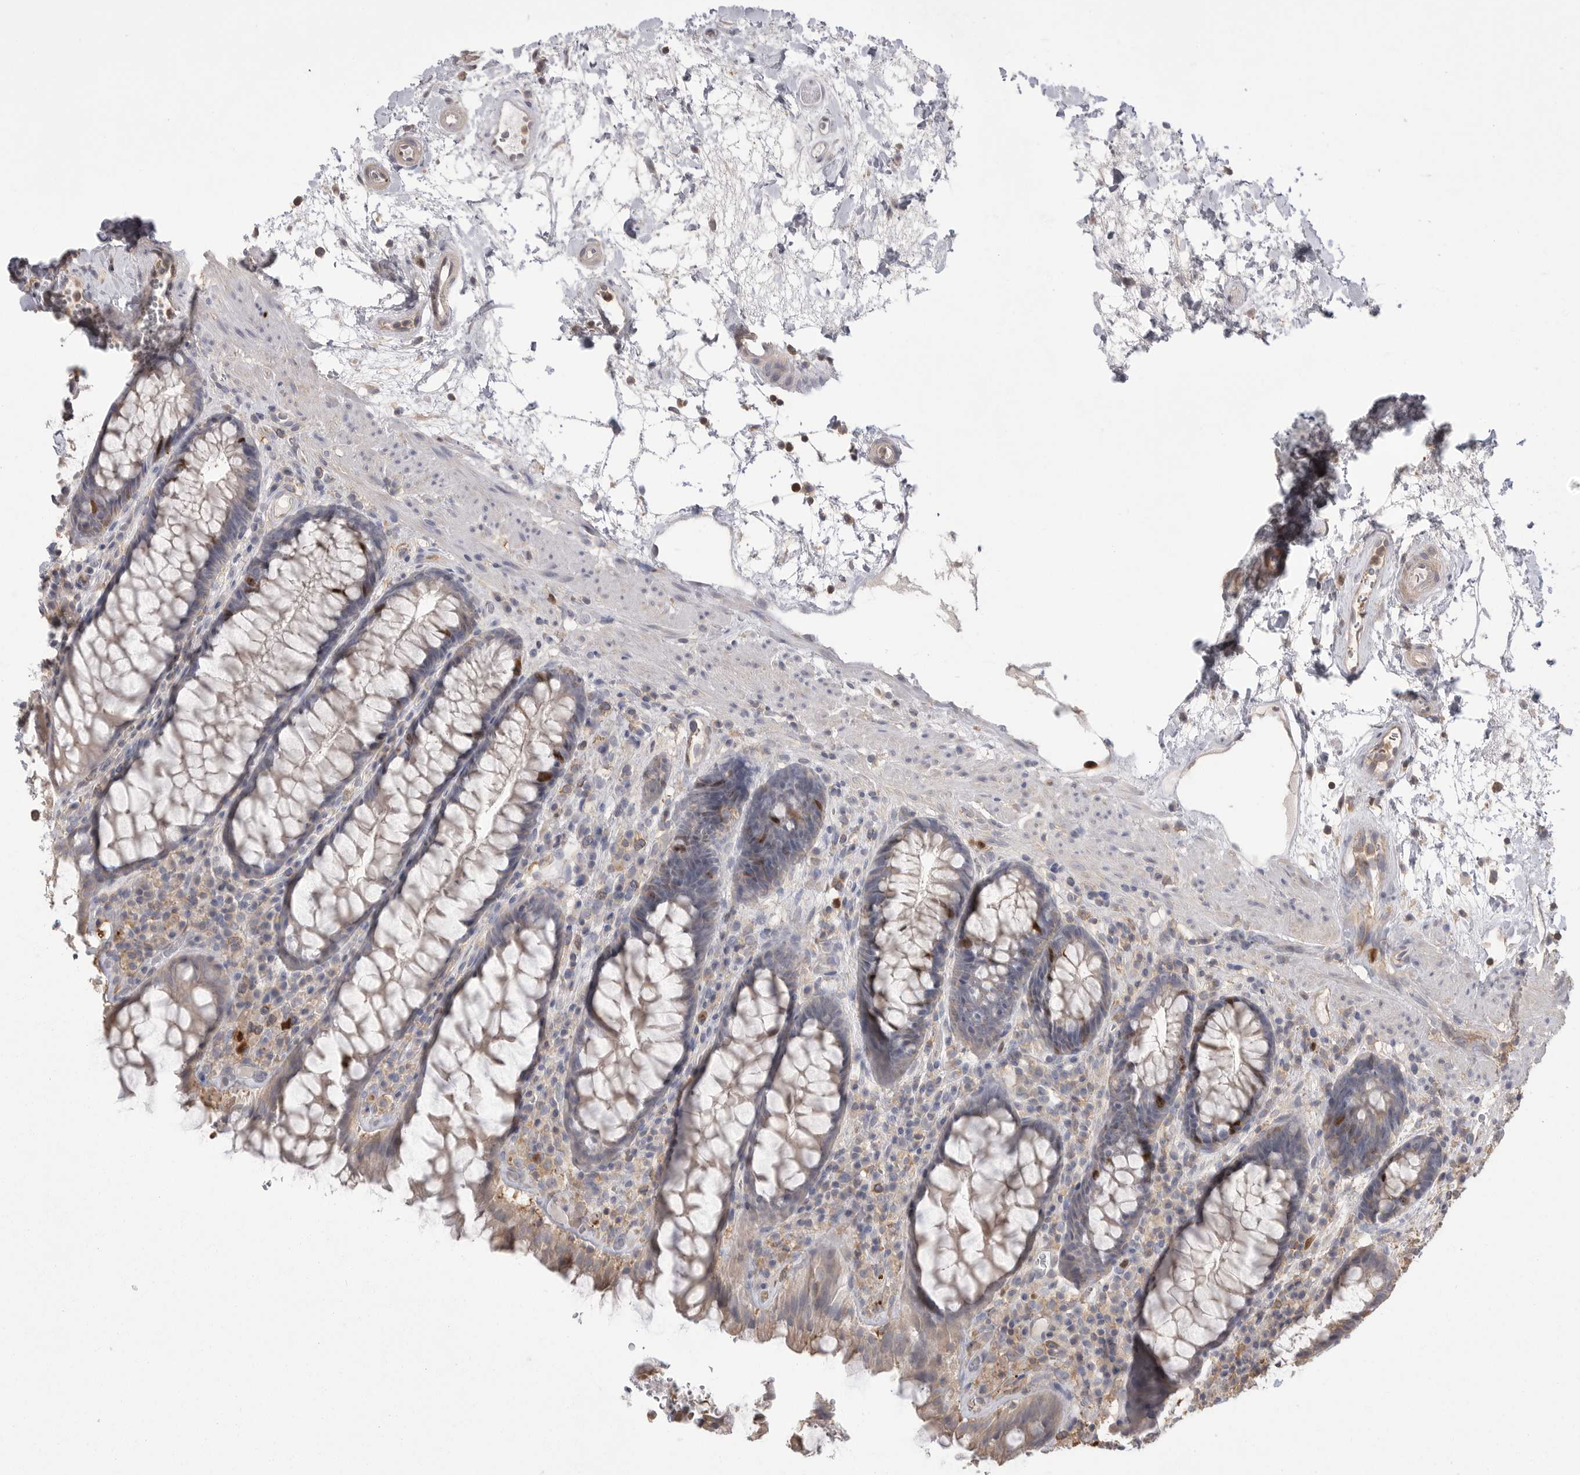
{"staining": {"intensity": "strong", "quantity": "<25%", "location": "cytoplasmic/membranous,nuclear"}, "tissue": "rectum", "cell_type": "Glandular cells", "image_type": "normal", "snomed": [{"axis": "morphology", "description": "Normal tissue, NOS"}, {"axis": "topography", "description": "Rectum"}], "caption": "The image displays staining of normal rectum, revealing strong cytoplasmic/membranous,nuclear protein staining (brown color) within glandular cells. Using DAB (brown) and hematoxylin (blue) stains, captured at high magnification using brightfield microscopy.", "gene": "TOP2A", "patient": {"sex": "male", "age": 64}}